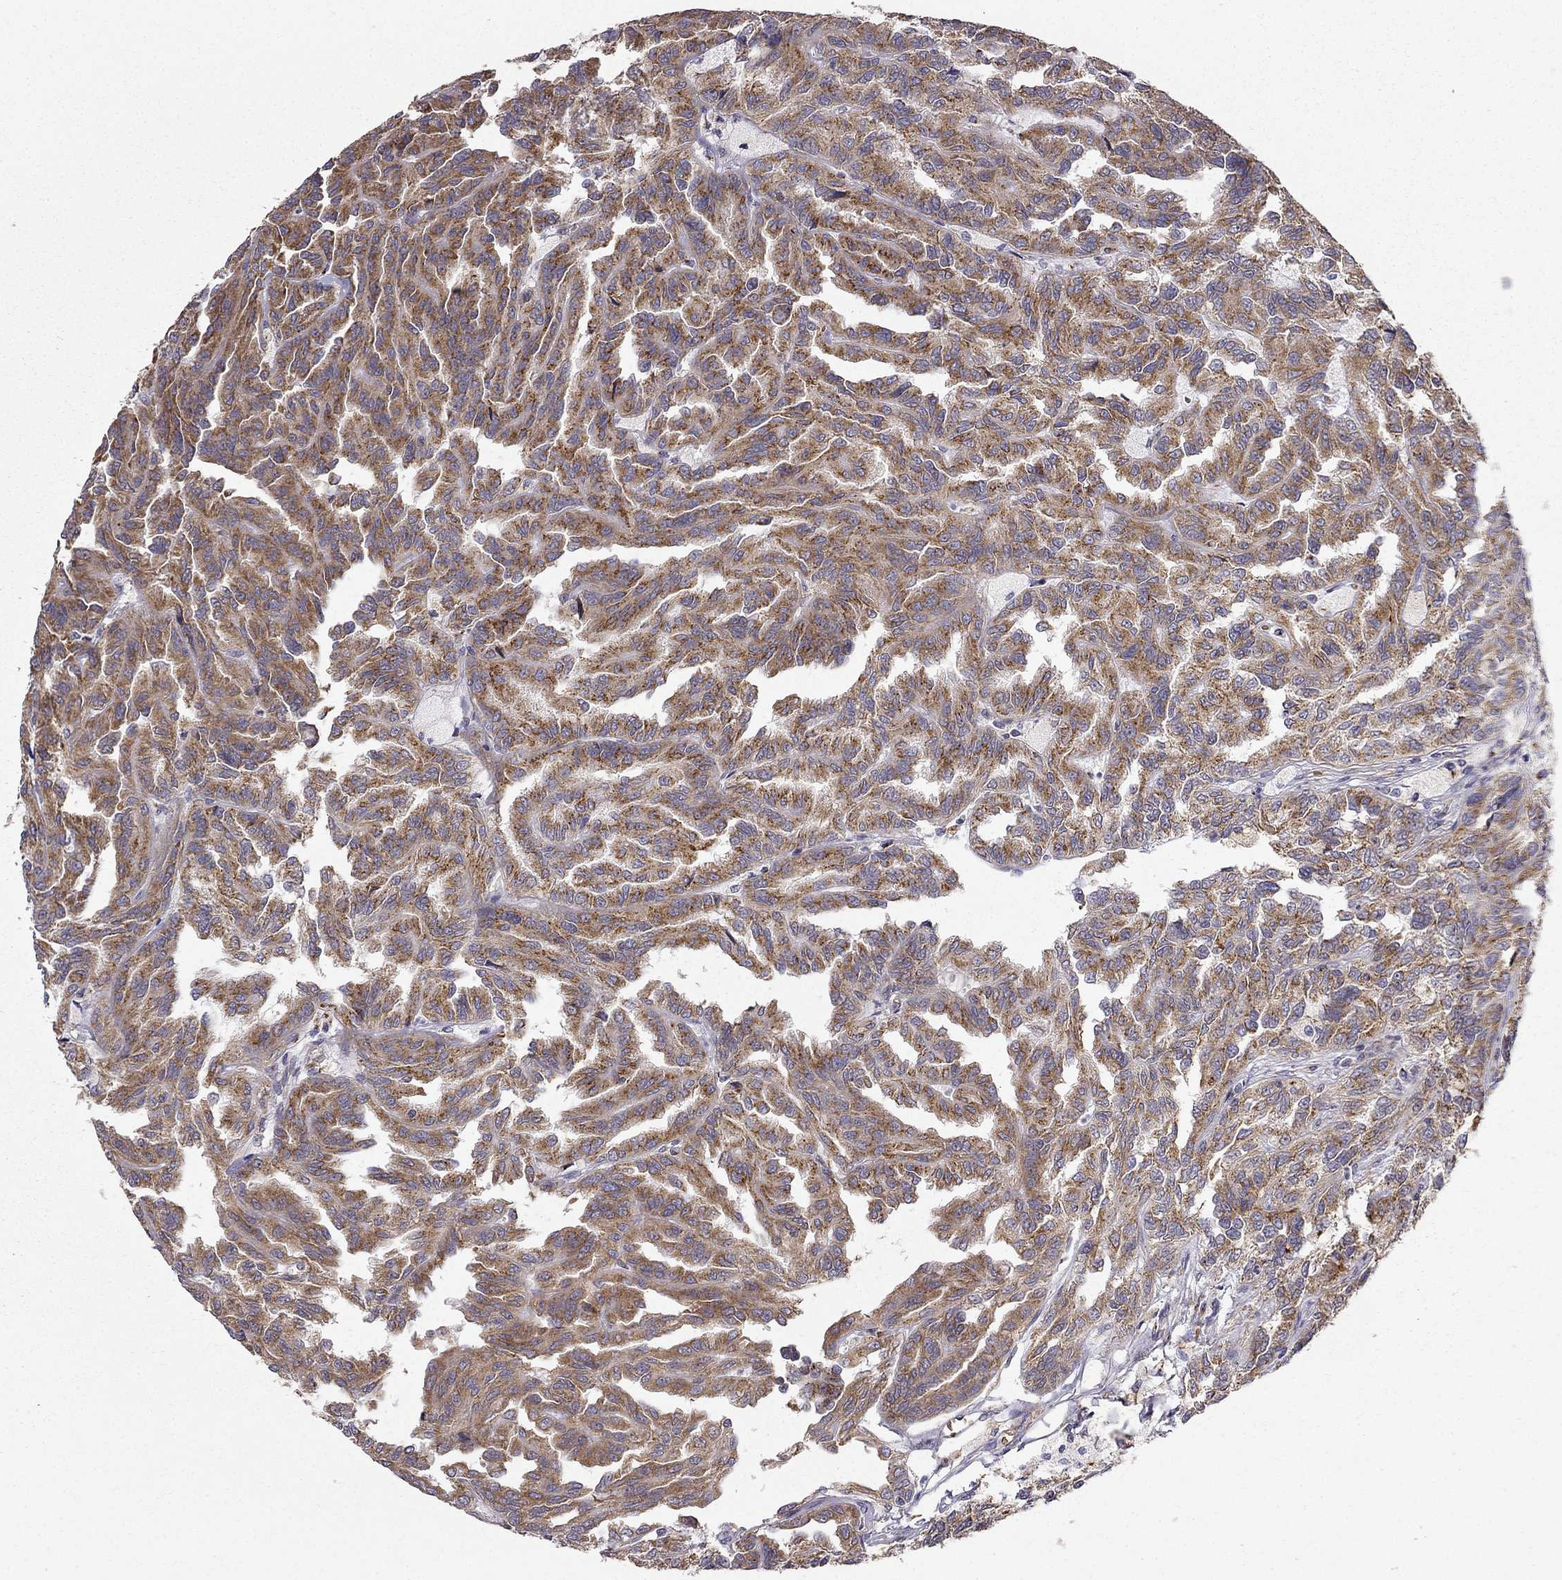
{"staining": {"intensity": "strong", "quantity": ">75%", "location": "cytoplasmic/membranous"}, "tissue": "renal cancer", "cell_type": "Tumor cells", "image_type": "cancer", "snomed": [{"axis": "morphology", "description": "Adenocarcinoma, NOS"}, {"axis": "topography", "description": "Kidney"}], "caption": "Approximately >75% of tumor cells in adenocarcinoma (renal) reveal strong cytoplasmic/membranous protein staining as visualized by brown immunohistochemical staining.", "gene": "B4GALT7", "patient": {"sex": "male", "age": 79}}